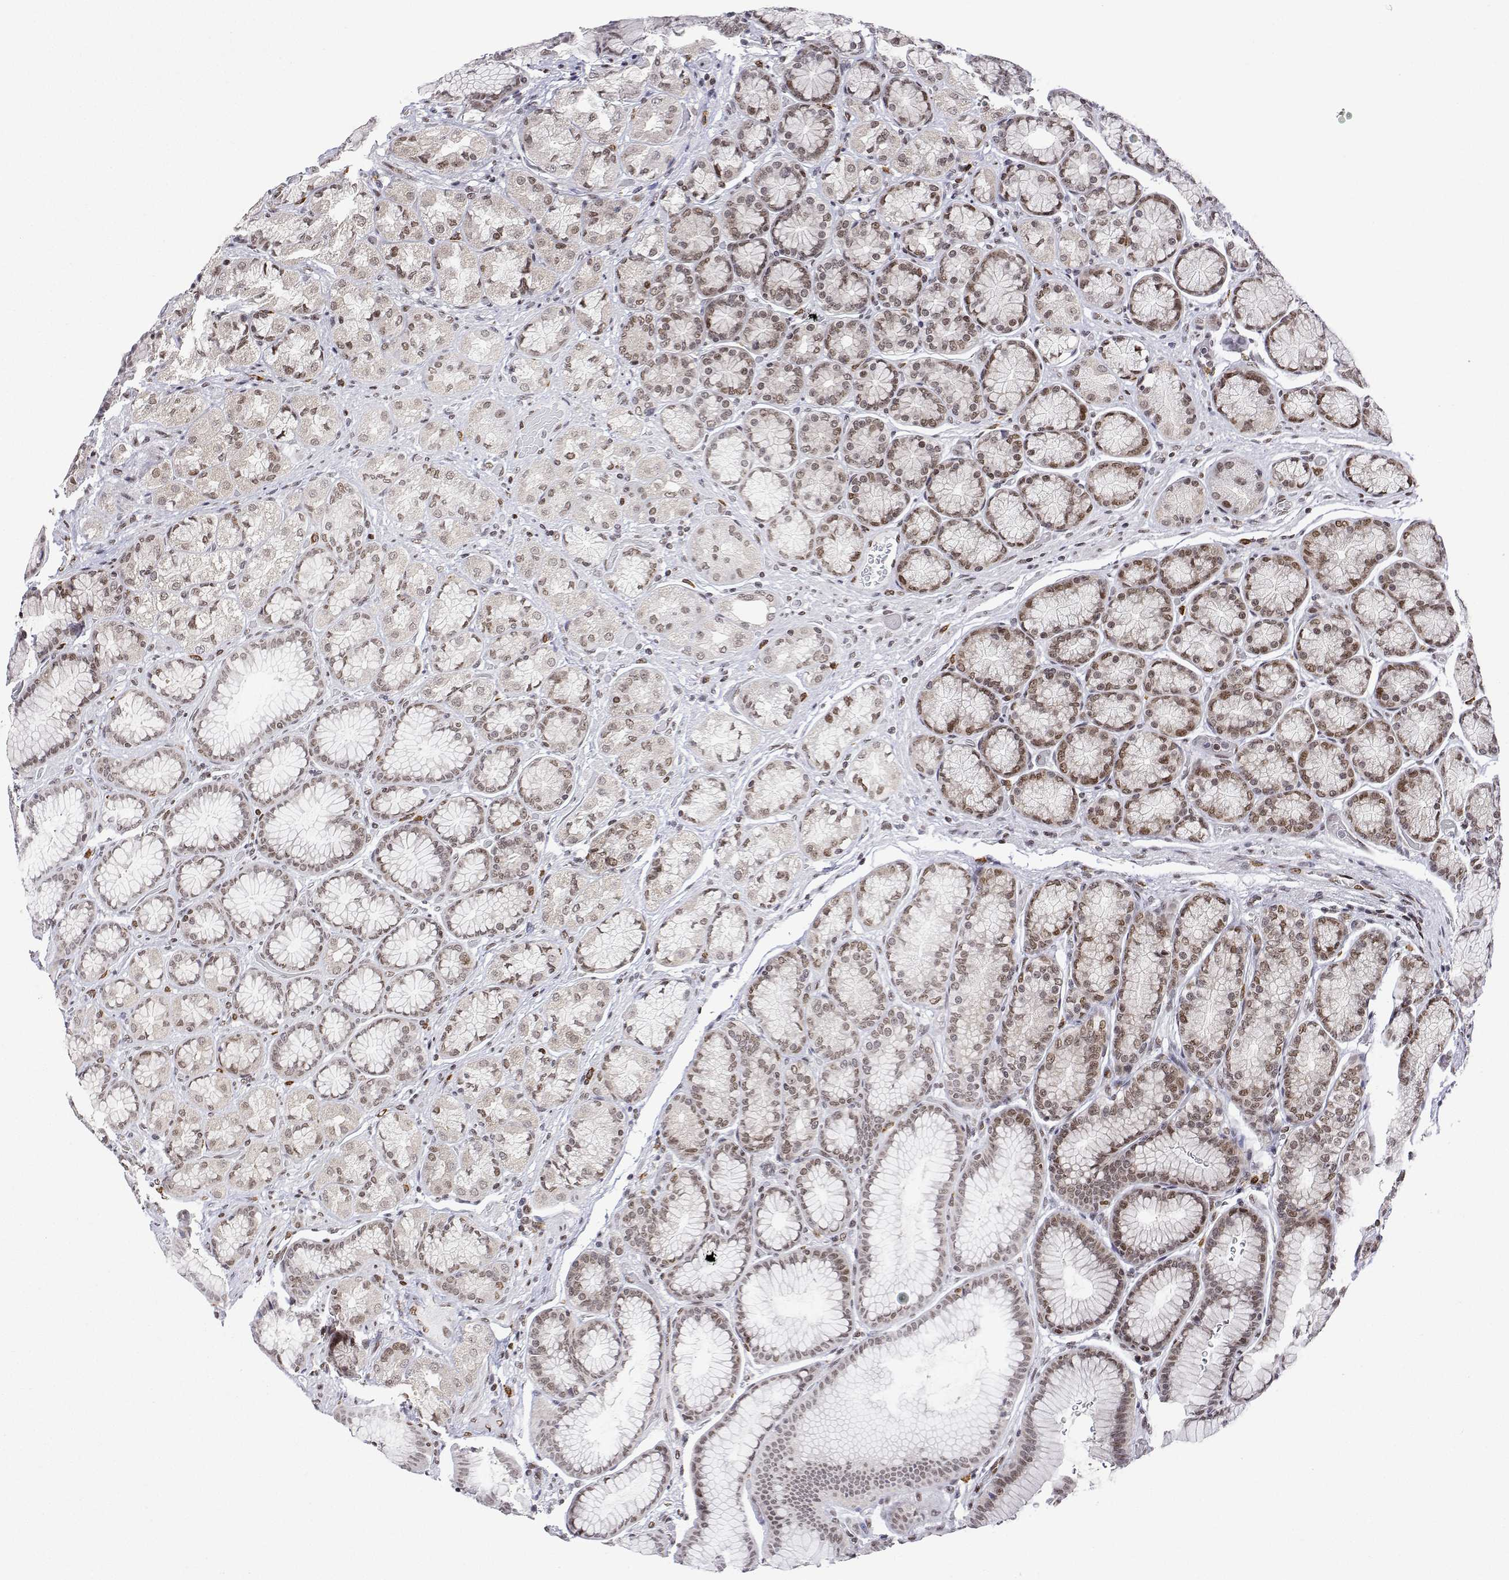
{"staining": {"intensity": "moderate", "quantity": ">75%", "location": "nuclear"}, "tissue": "stomach", "cell_type": "Glandular cells", "image_type": "normal", "snomed": [{"axis": "morphology", "description": "Normal tissue, NOS"}, {"axis": "morphology", "description": "Adenocarcinoma, NOS"}, {"axis": "morphology", "description": "Adenocarcinoma, High grade"}, {"axis": "topography", "description": "Stomach, upper"}, {"axis": "topography", "description": "Stomach"}], "caption": "Immunohistochemical staining of benign human stomach demonstrates medium levels of moderate nuclear positivity in about >75% of glandular cells. The protein of interest is stained brown, and the nuclei are stained in blue (DAB (3,3'-diaminobenzidine) IHC with brightfield microscopy, high magnification).", "gene": "XPC", "patient": {"sex": "female", "age": 65}}